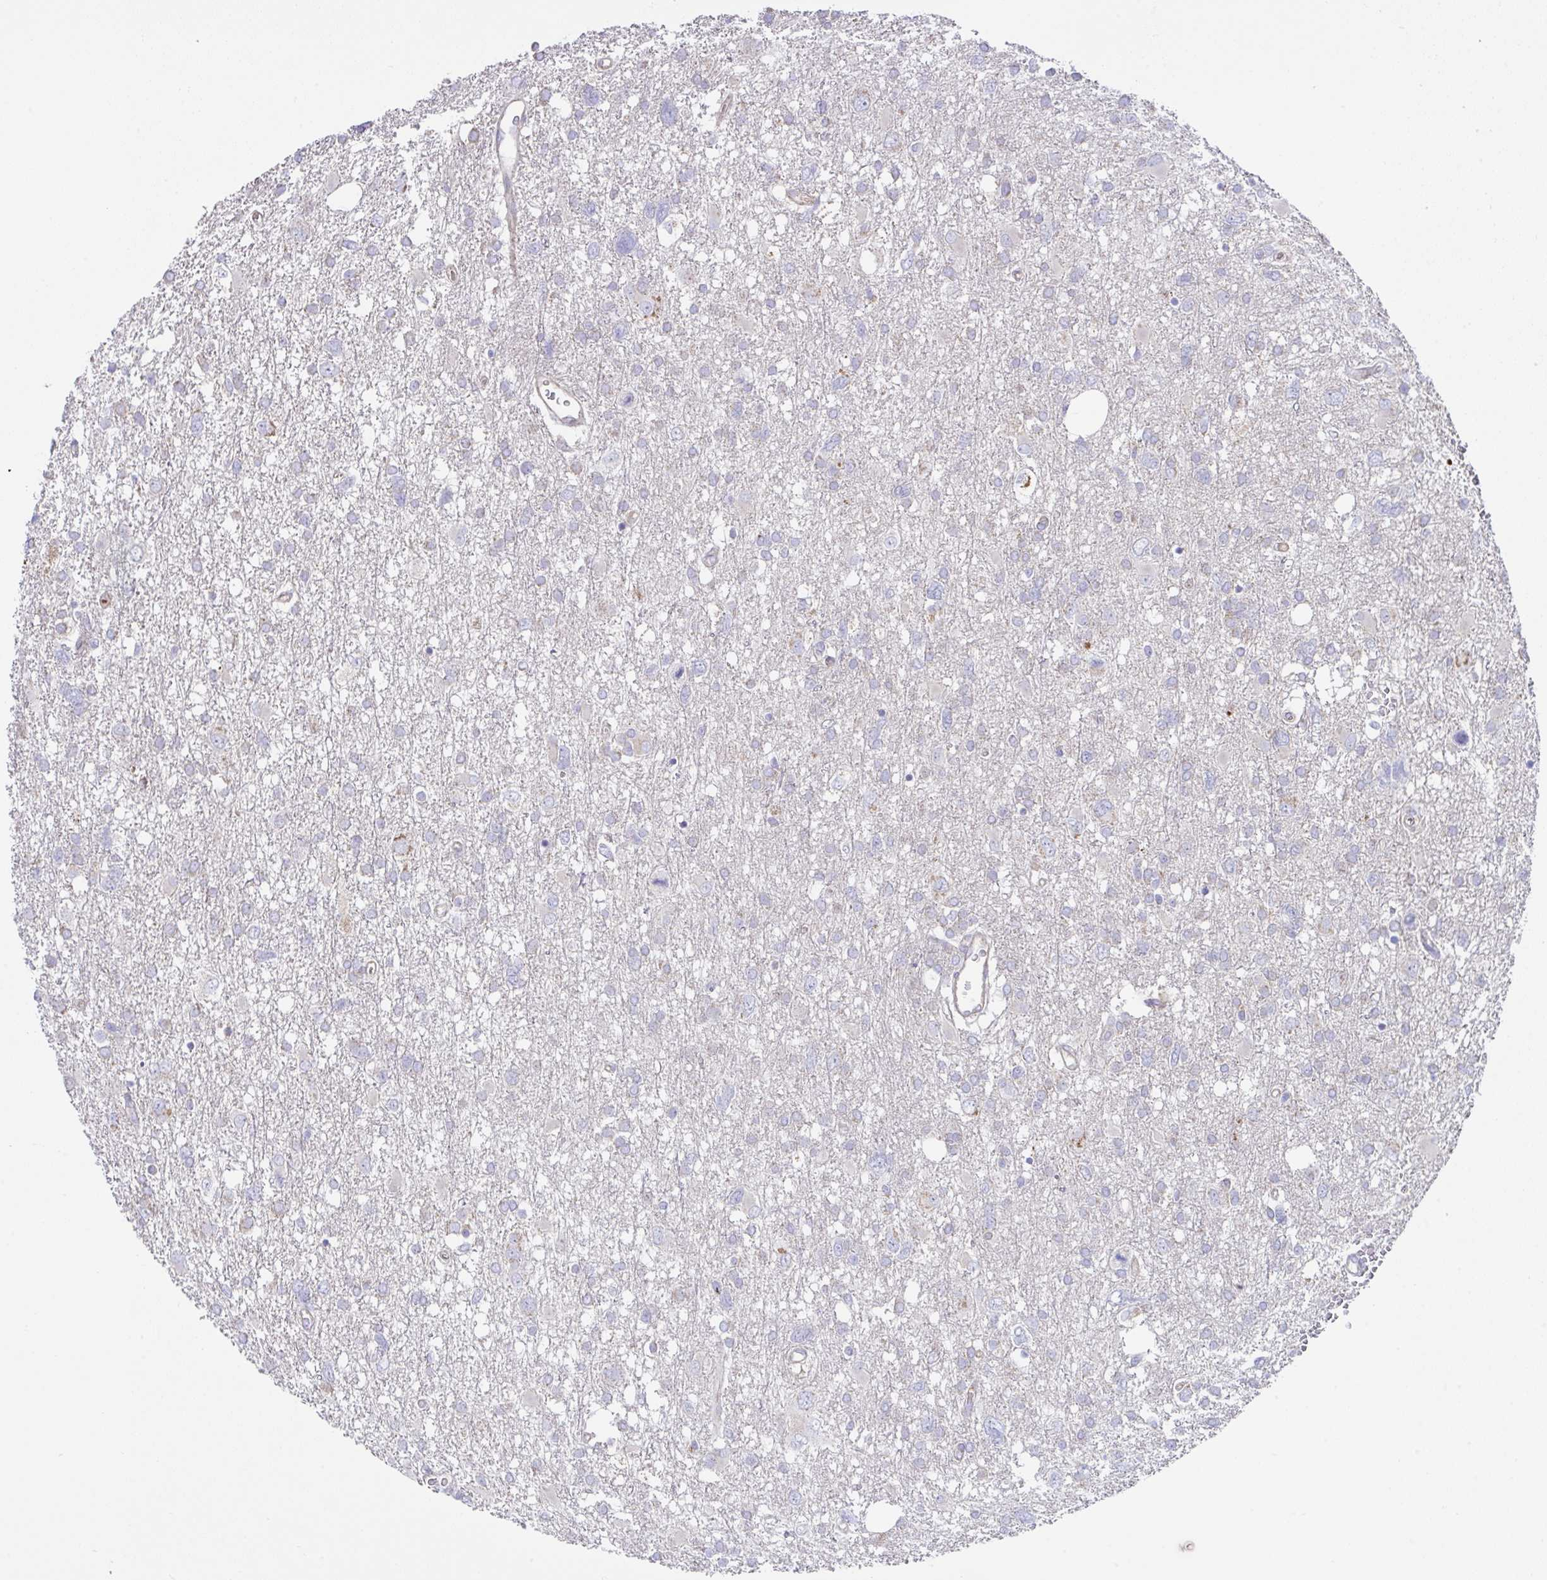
{"staining": {"intensity": "negative", "quantity": "none", "location": "none"}, "tissue": "glioma", "cell_type": "Tumor cells", "image_type": "cancer", "snomed": [{"axis": "morphology", "description": "Glioma, malignant, High grade"}, {"axis": "topography", "description": "Brain"}], "caption": "The immunohistochemistry image has no significant expression in tumor cells of malignant high-grade glioma tissue.", "gene": "DOK7", "patient": {"sex": "male", "age": 61}}